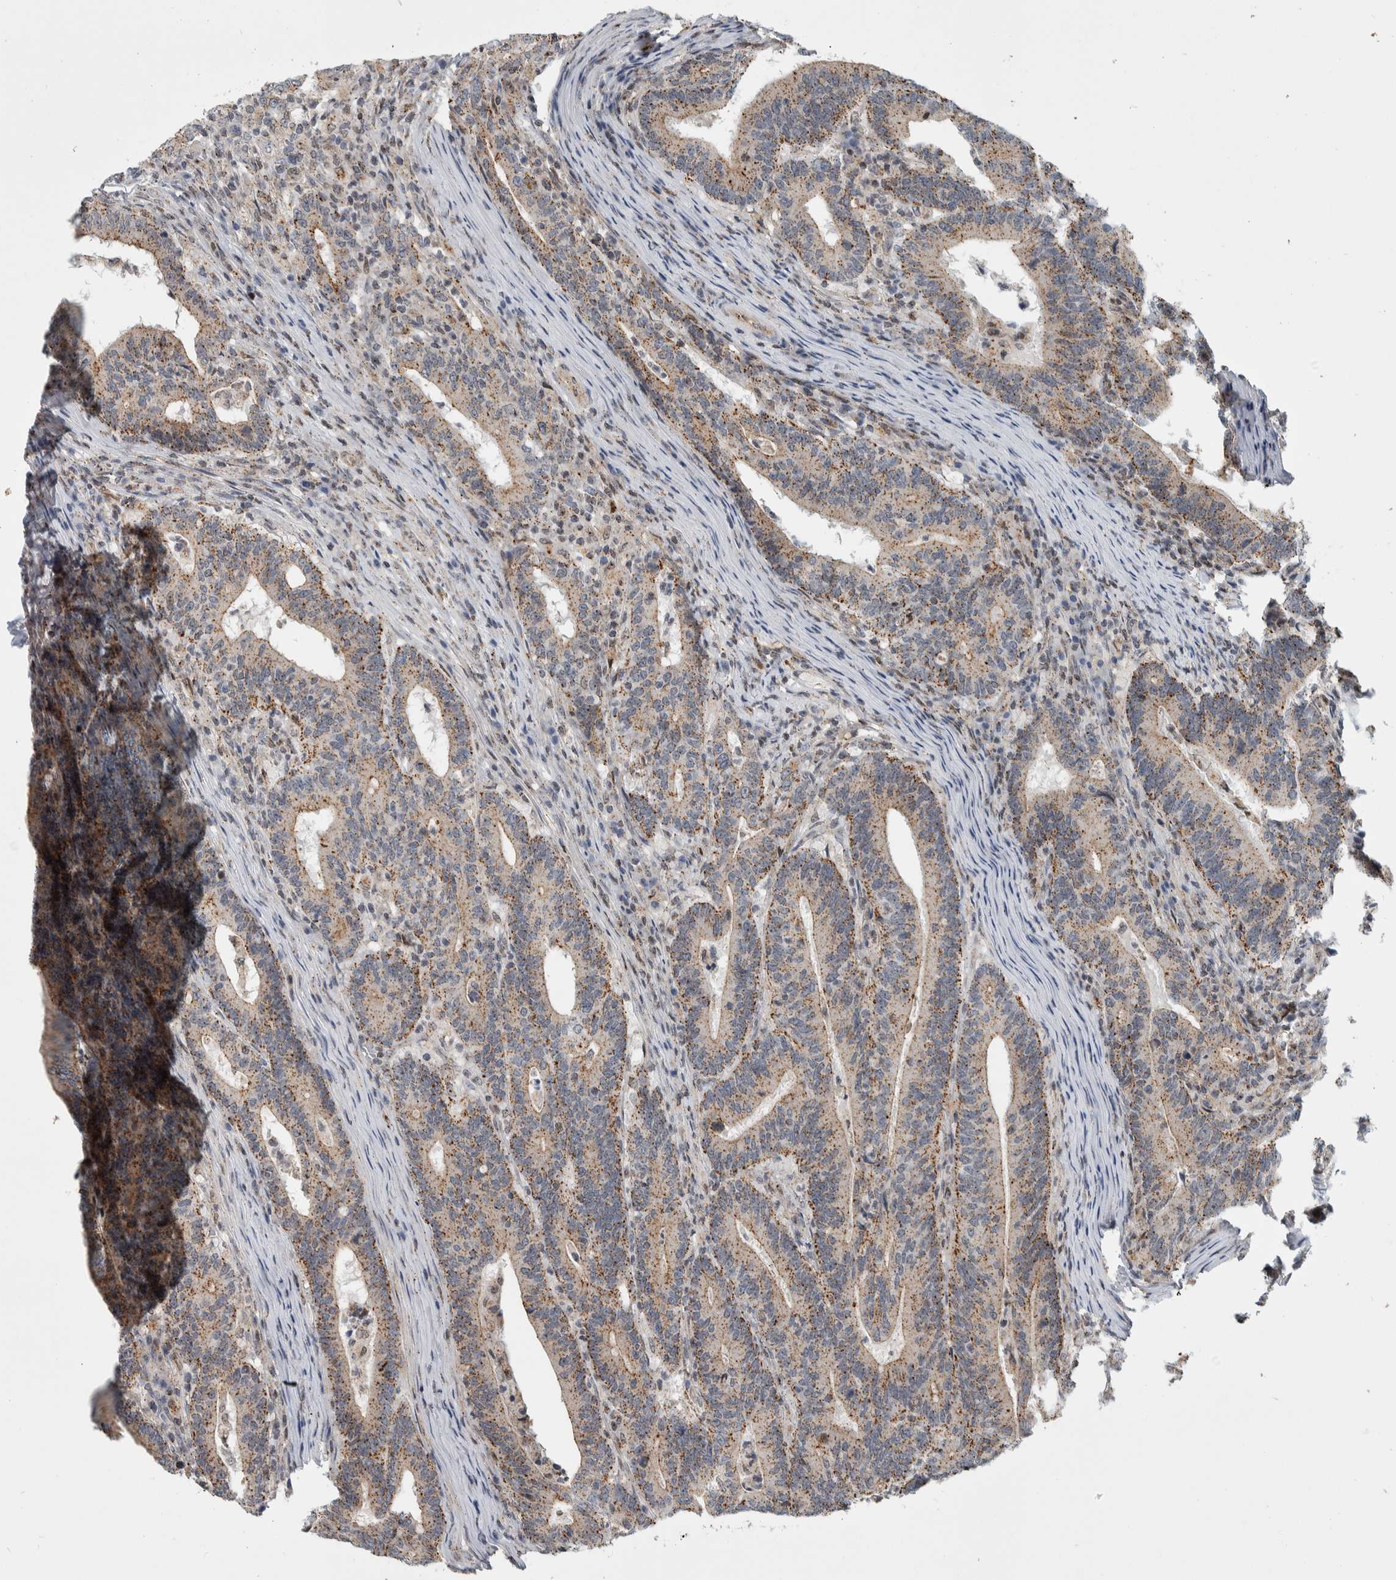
{"staining": {"intensity": "weak", "quantity": ">75%", "location": "cytoplasmic/membranous"}, "tissue": "colorectal cancer", "cell_type": "Tumor cells", "image_type": "cancer", "snomed": [{"axis": "morphology", "description": "Adenocarcinoma, NOS"}, {"axis": "topography", "description": "Colon"}], "caption": "Adenocarcinoma (colorectal) stained with IHC displays weak cytoplasmic/membranous staining in about >75% of tumor cells. The staining is performed using DAB brown chromogen to label protein expression. The nuclei are counter-stained blue using hematoxylin.", "gene": "MSL1", "patient": {"sex": "female", "age": 66}}